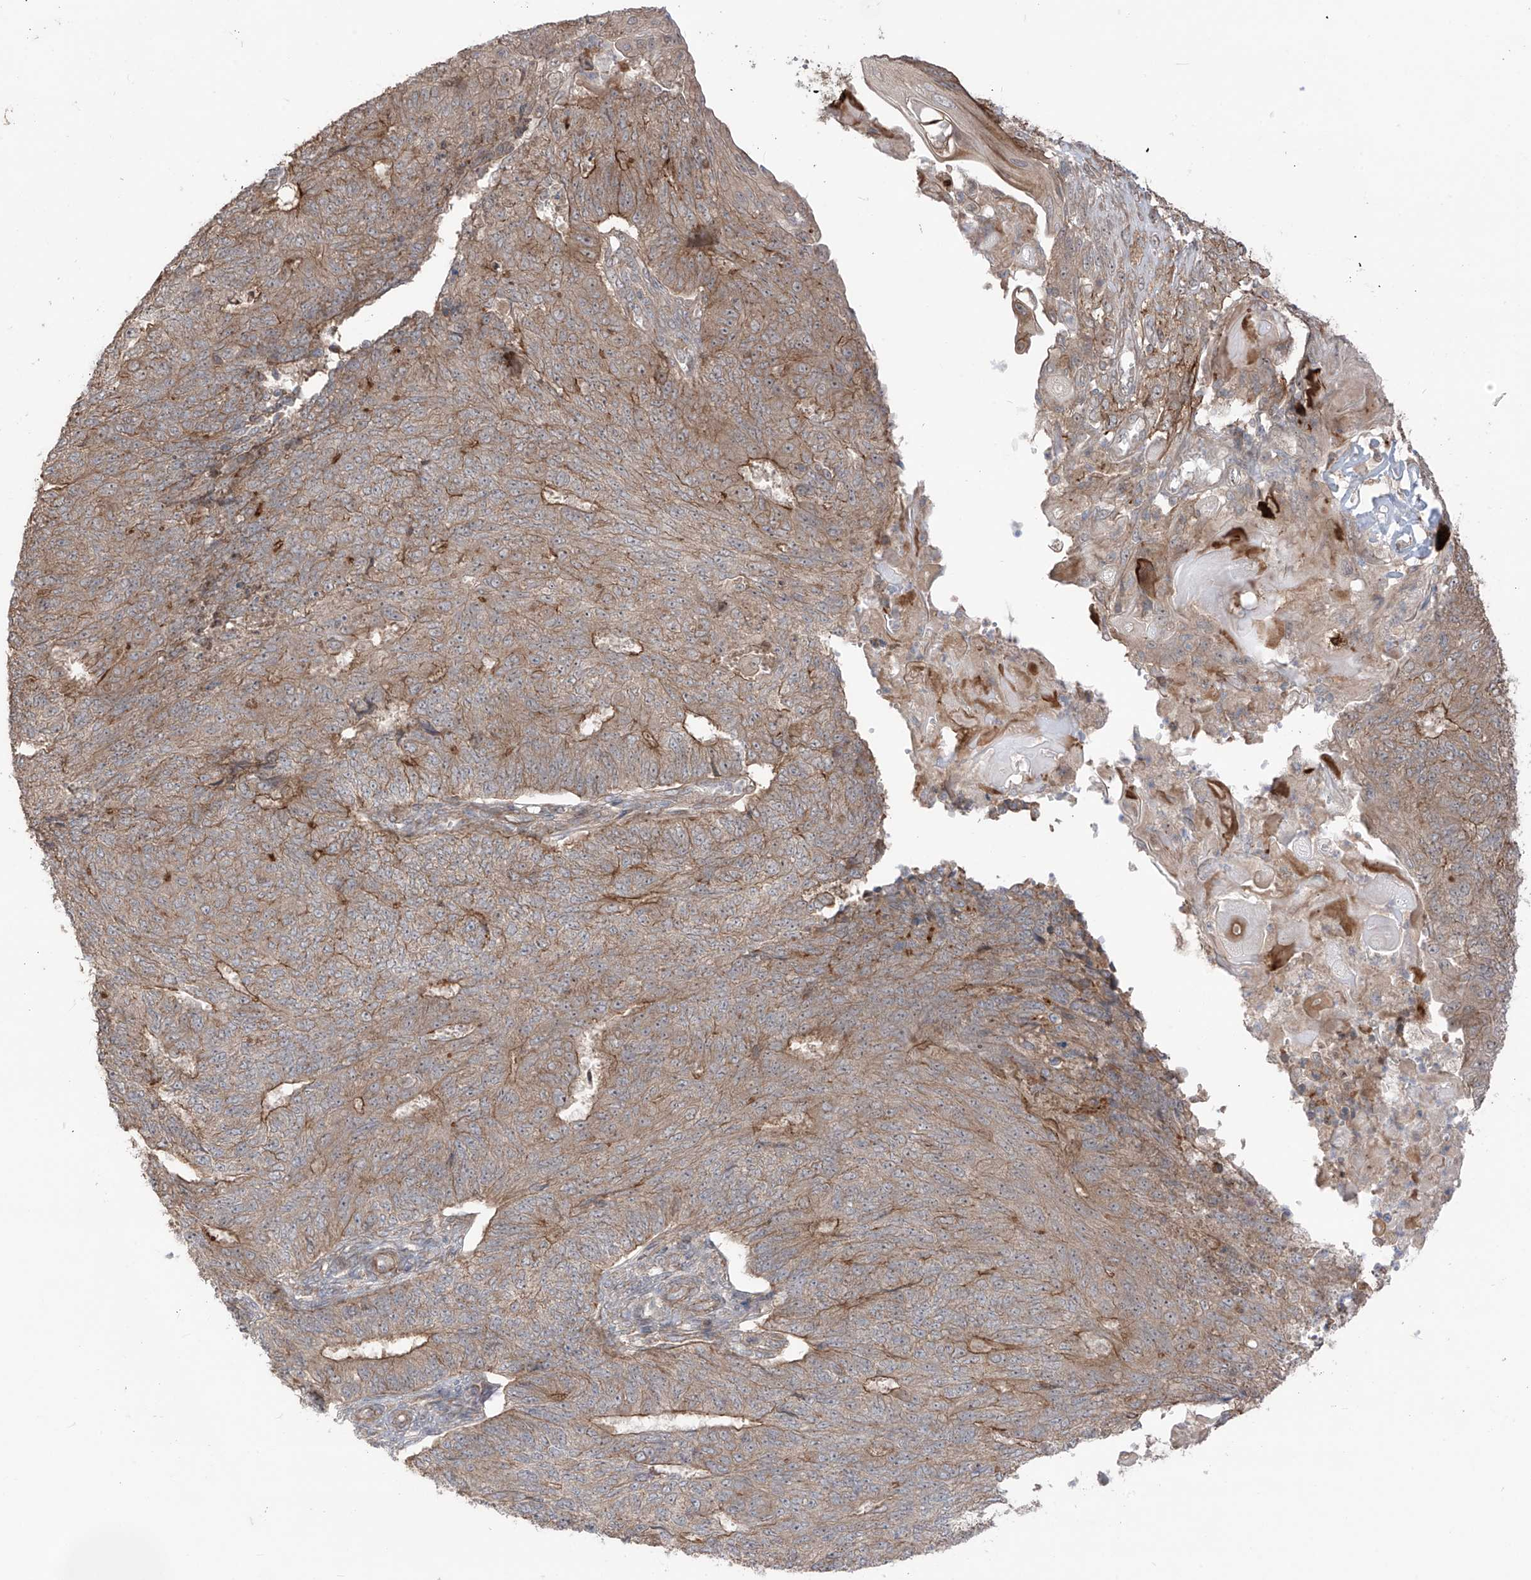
{"staining": {"intensity": "moderate", "quantity": "25%-75%", "location": "cytoplasmic/membranous"}, "tissue": "endometrial cancer", "cell_type": "Tumor cells", "image_type": "cancer", "snomed": [{"axis": "morphology", "description": "Adenocarcinoma, NOS"}, {"axis": "topography", "description": "Endometrium"}], "caption": "Immunohistochemical staining of human endometrial adenocarcinoma demonstrates medium levels of moderate cytoplasmic/membranous positivity in about 25%-75% of tumor cells.", "gene": "LRRC74A", "patient": {"sex": "female", "age": 32}}